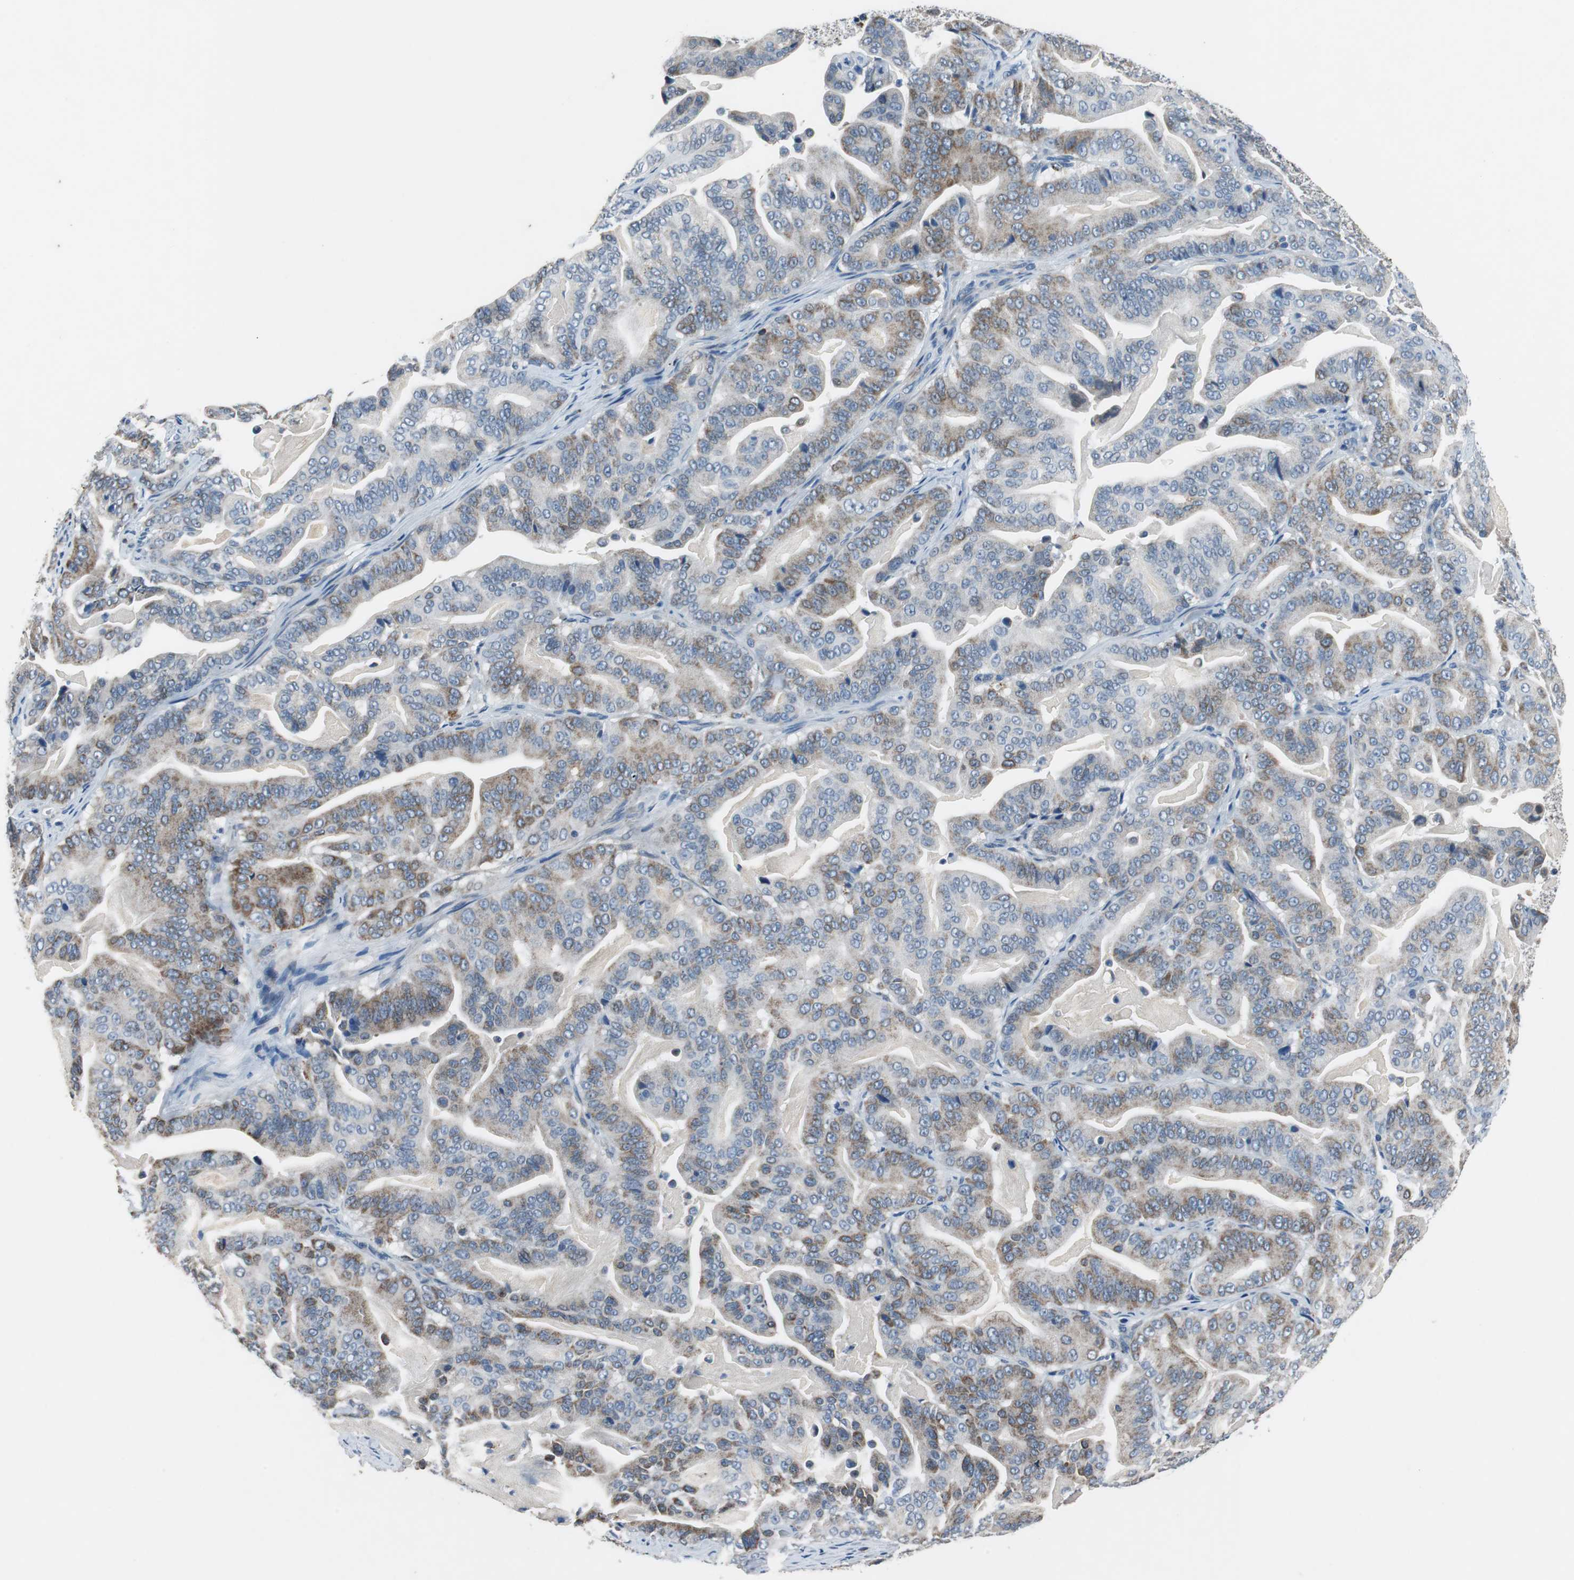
{"staining": {"intensity": "weak", "quantity": "25%-75%", "location": "cytoplasmic/membranous"}, "tissue": "pancreatic cancer", "cell_type": "Tumor cells", "image_type": "cancer", "snomed": [{"axis": "morphology", "description": "Adenocarcinoma, NOS"}, {"axis": "topography", "description": "Pancreas"}], "caption": "Protein expression analysis of pancreatic cancer (adenocarcinoma) reveals weak cytoplasmic/membranous expression in approximately 25%-75% of tumor cells.", "gene": "NLGN1", "patient": {"sex": "male", "age": 63}}